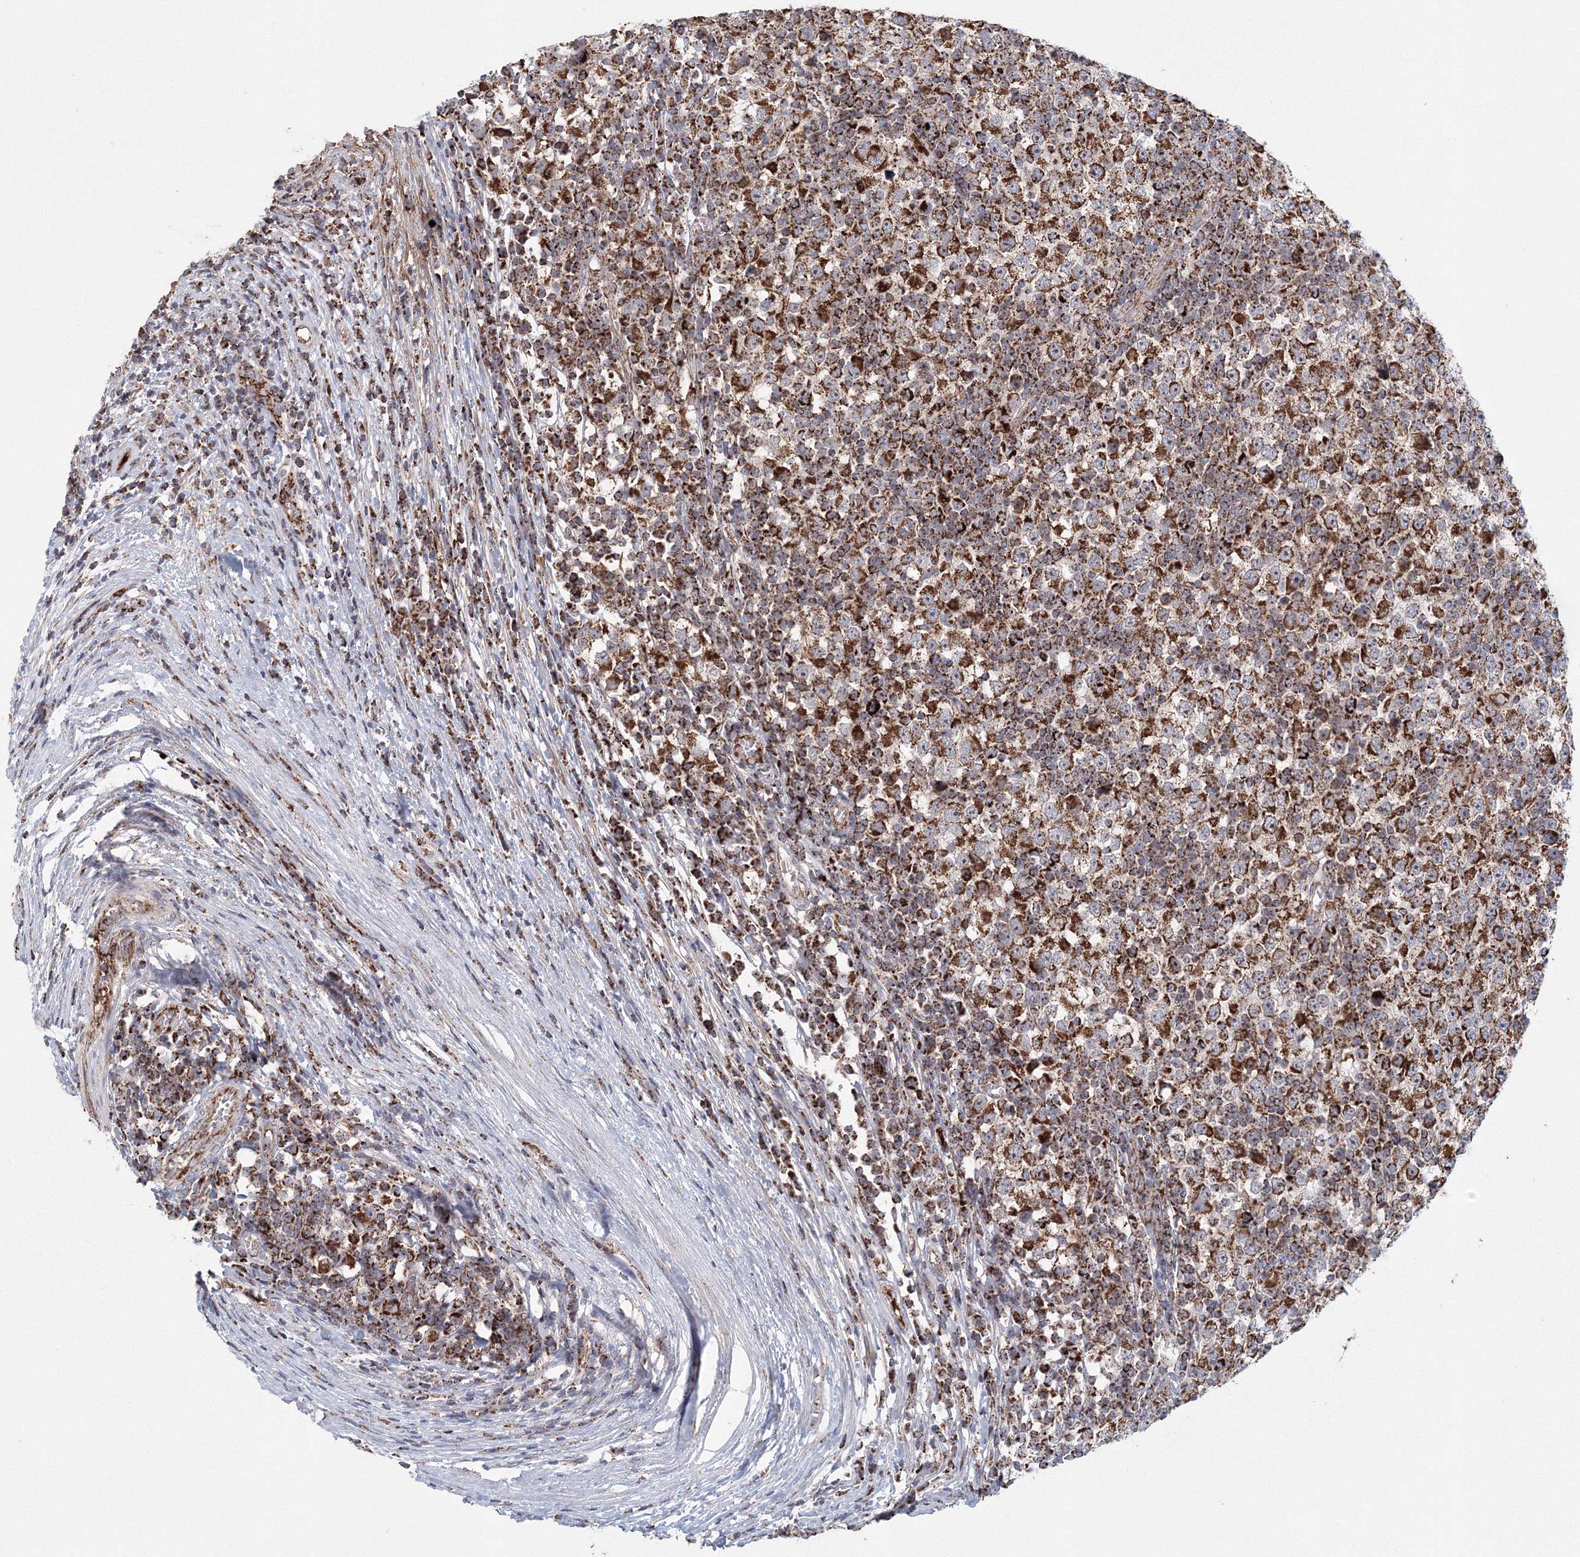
{"staining": {"intensity": "strong", "quantity": ">75%", "location": "cytoplasmic/membranous"}, "tissue": "testis cancer", "cell_type": "Tumor cells", "image_type": "cancer", "snomed": [{"axis": "morphology", "description": "Seminoma, NOS"}, {"axis": "topography", "description": "Testis"}], "caption": "The immunohistochemical stain labels strong cytoplasmic/membranous staining in tumor cells of seminoma (testis) tissue.", "gene": "GRPEL1", "patient": {"sex": "male", "age": 65}}